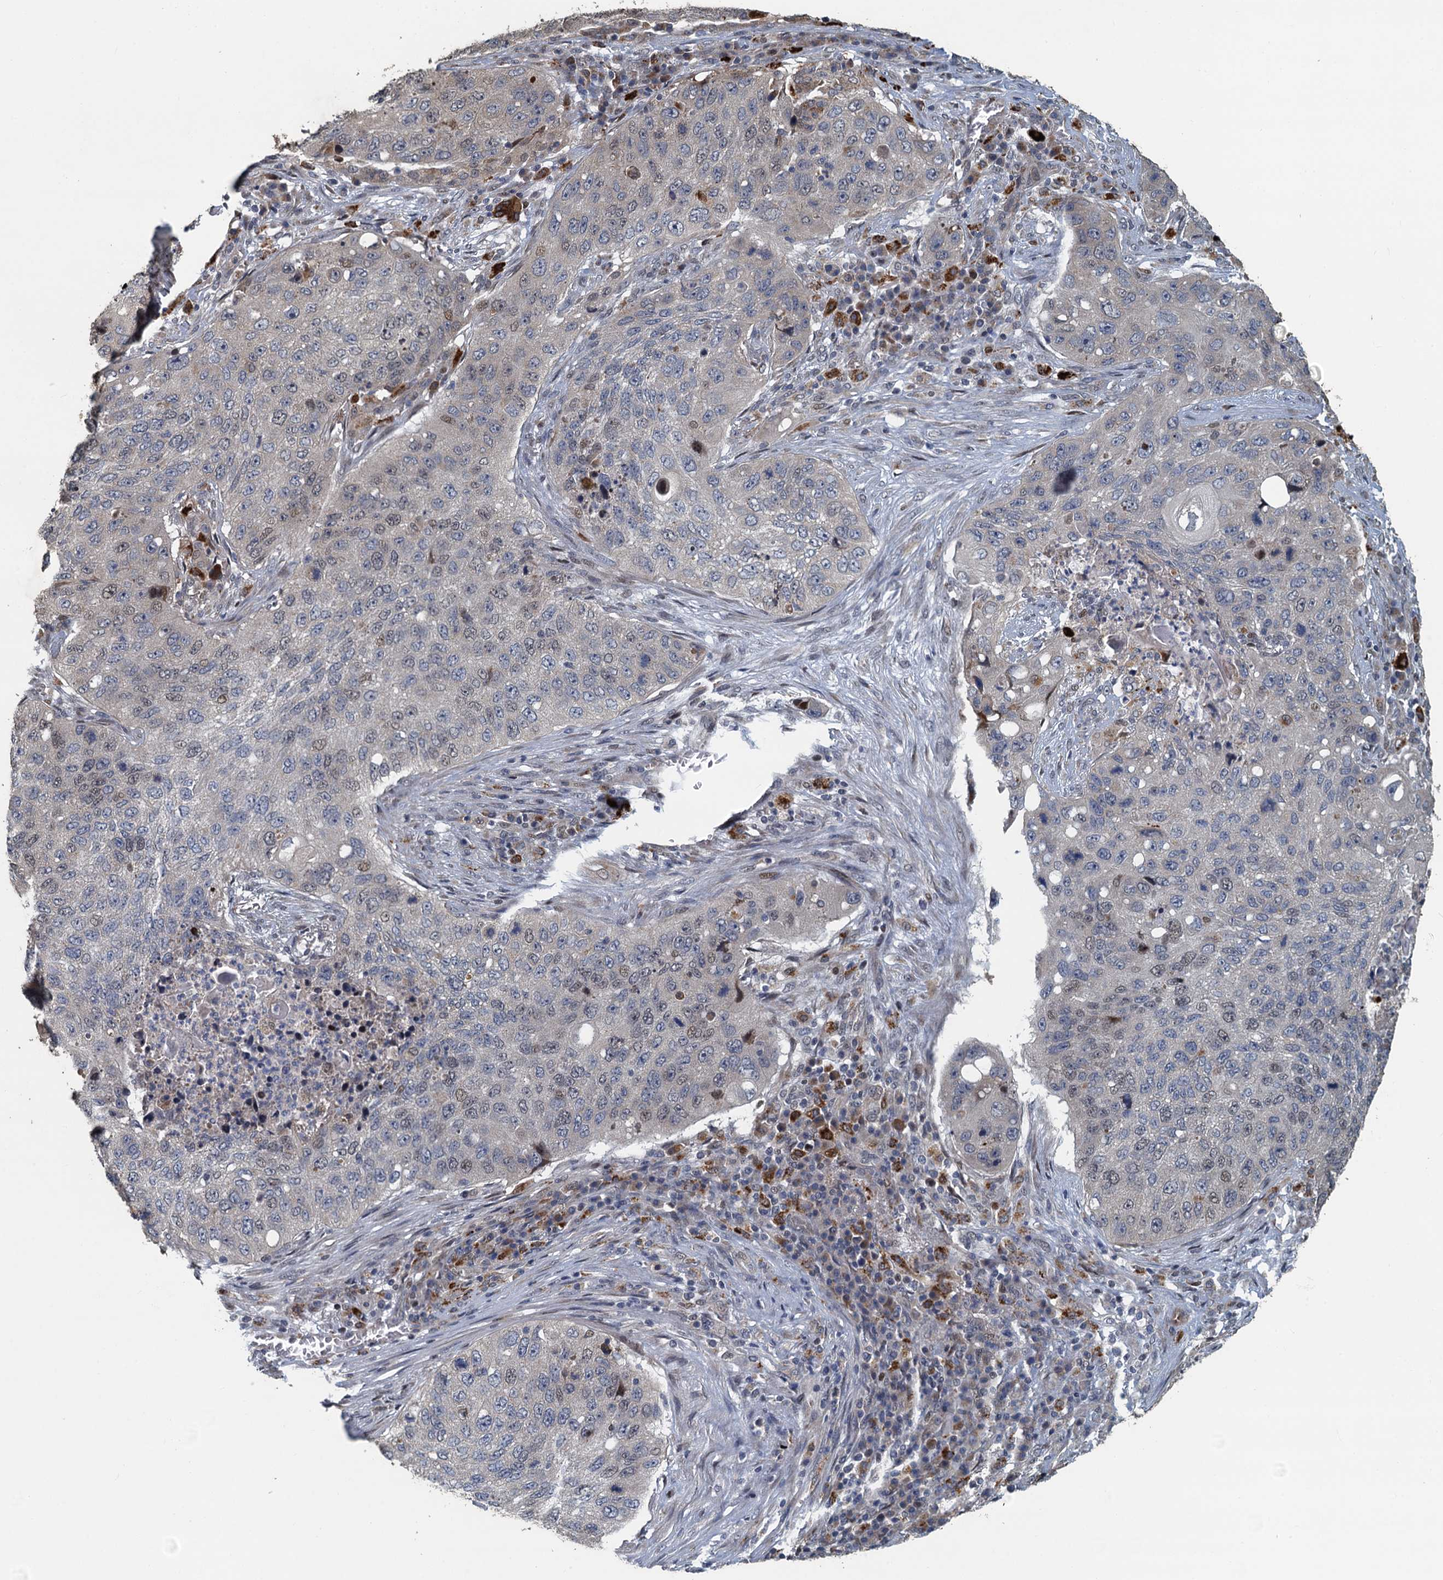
{"staining": {"intensity": "weak", "quantity": "<25%", "location": "nuclear"}, "tissue": "lung cancer", "cell_type": "Tumor cells", "image_type": "cancer", "snomed": [{"axis": "morphology", "description": "Squamous cell carcinoma, NOS"}, {"axis": "topography", "description": "Lung"}], "caption": "Immunohistochemistry of lung cancer (squamous cell carcinoma) shows no staining in tumor cells. (Immunohistochemistry, brightfield microscopy, high magnification).", "gene": "AGRN", "patient": {"sex": "female", "age": 63}}